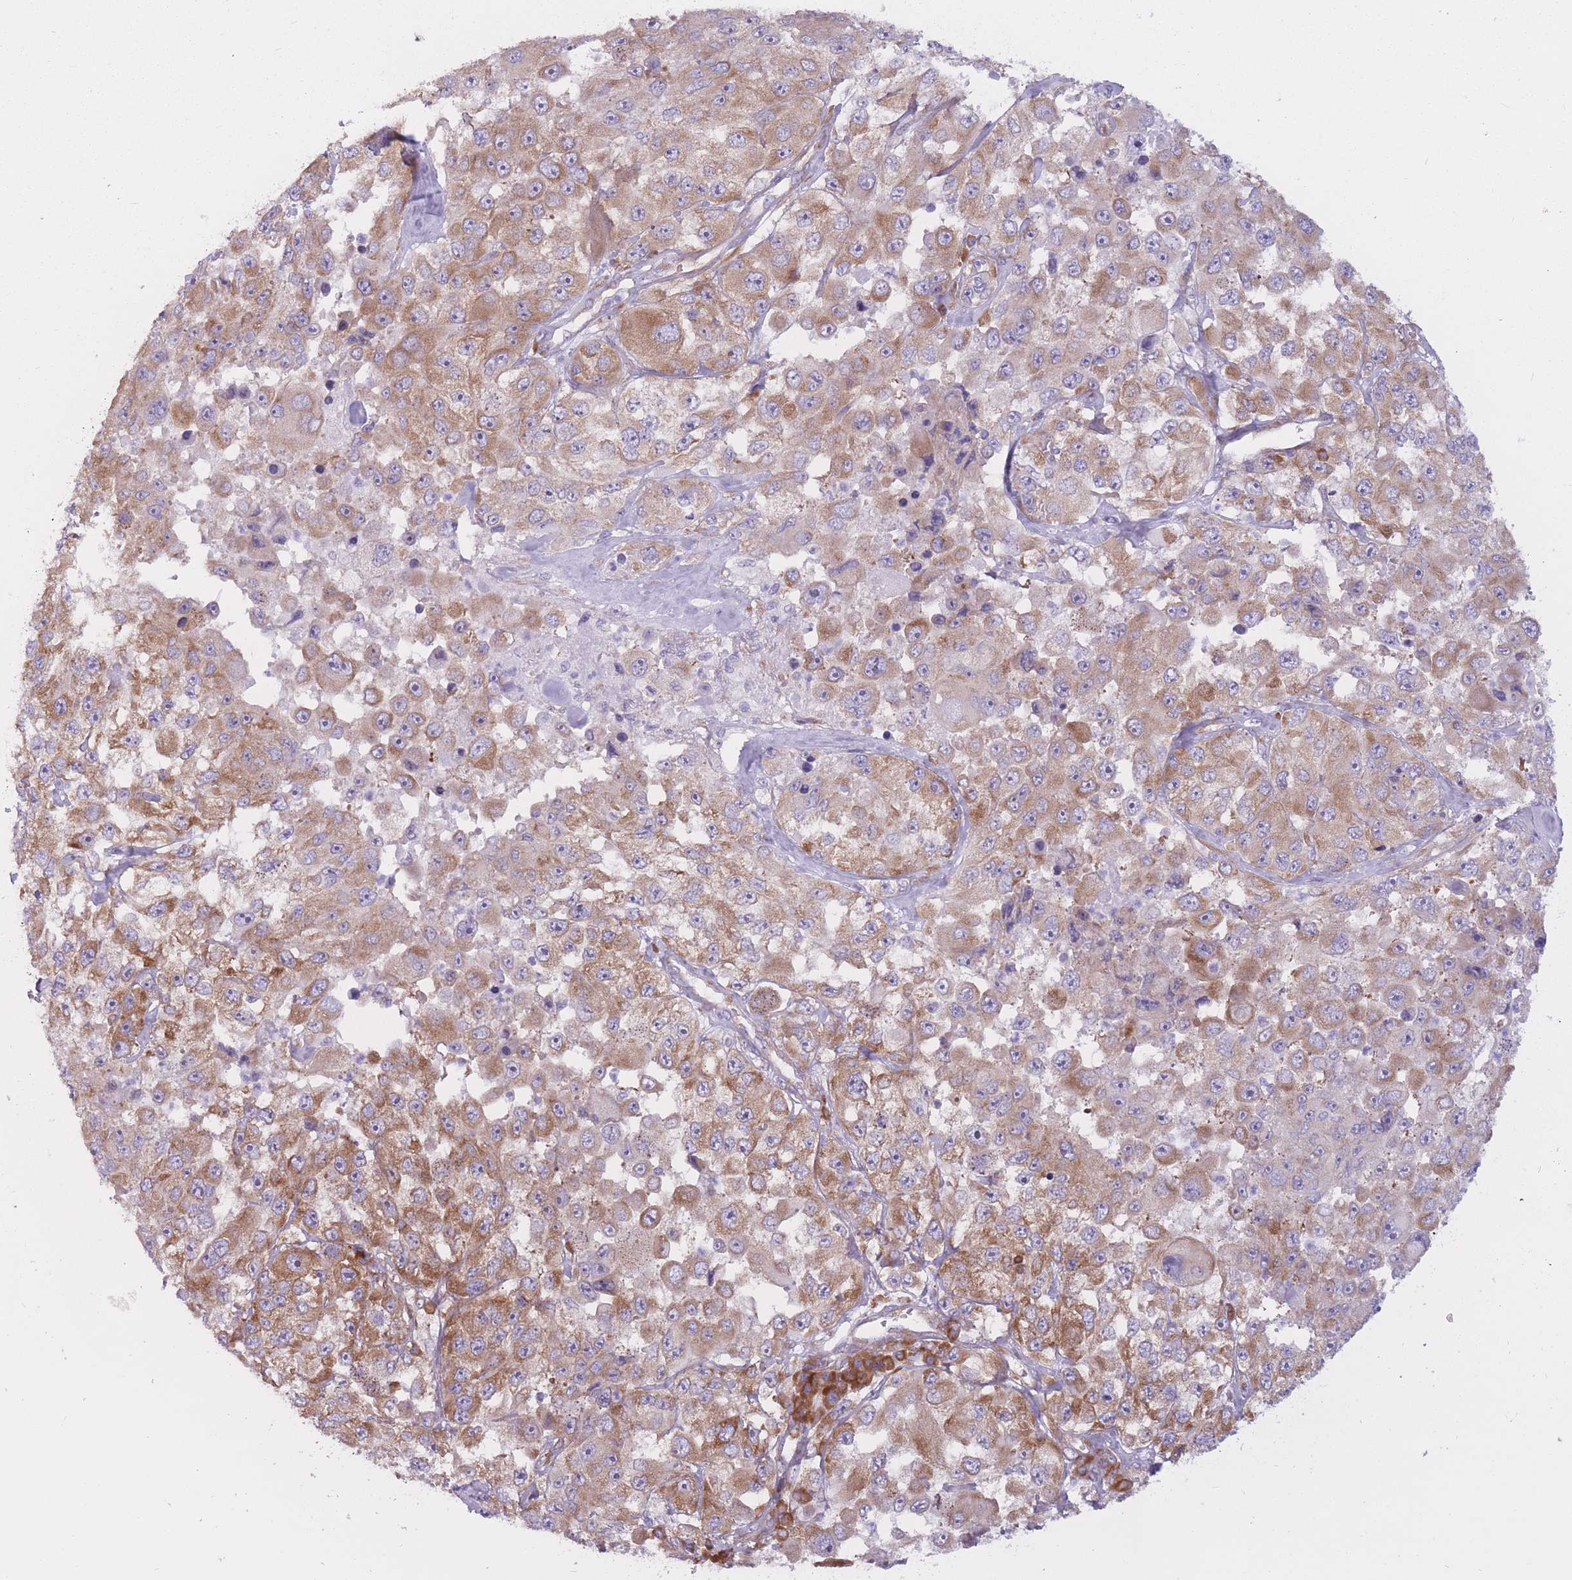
{"staining": {"intensity": "moderate", "quantity": ">75%", "location": "cytoplasmic/membranous"}, "tissue": "melanoma", "cell_type": "Tumor cells", "image_type": "cancer", "snomed": [{"axis": "morphology", "description": "Malignant melanoma, Metastatic site"}, {"axis": "topography", "description": "Lymph node"}], "caption": "Melanoma stained with immunohistochemistry (IHC) exhibits moderate cytoplasmic/membranous staining in about >75% of tumor cells.", "gene": "RPL18", "patient": {"sex": "male", "age": 62}}